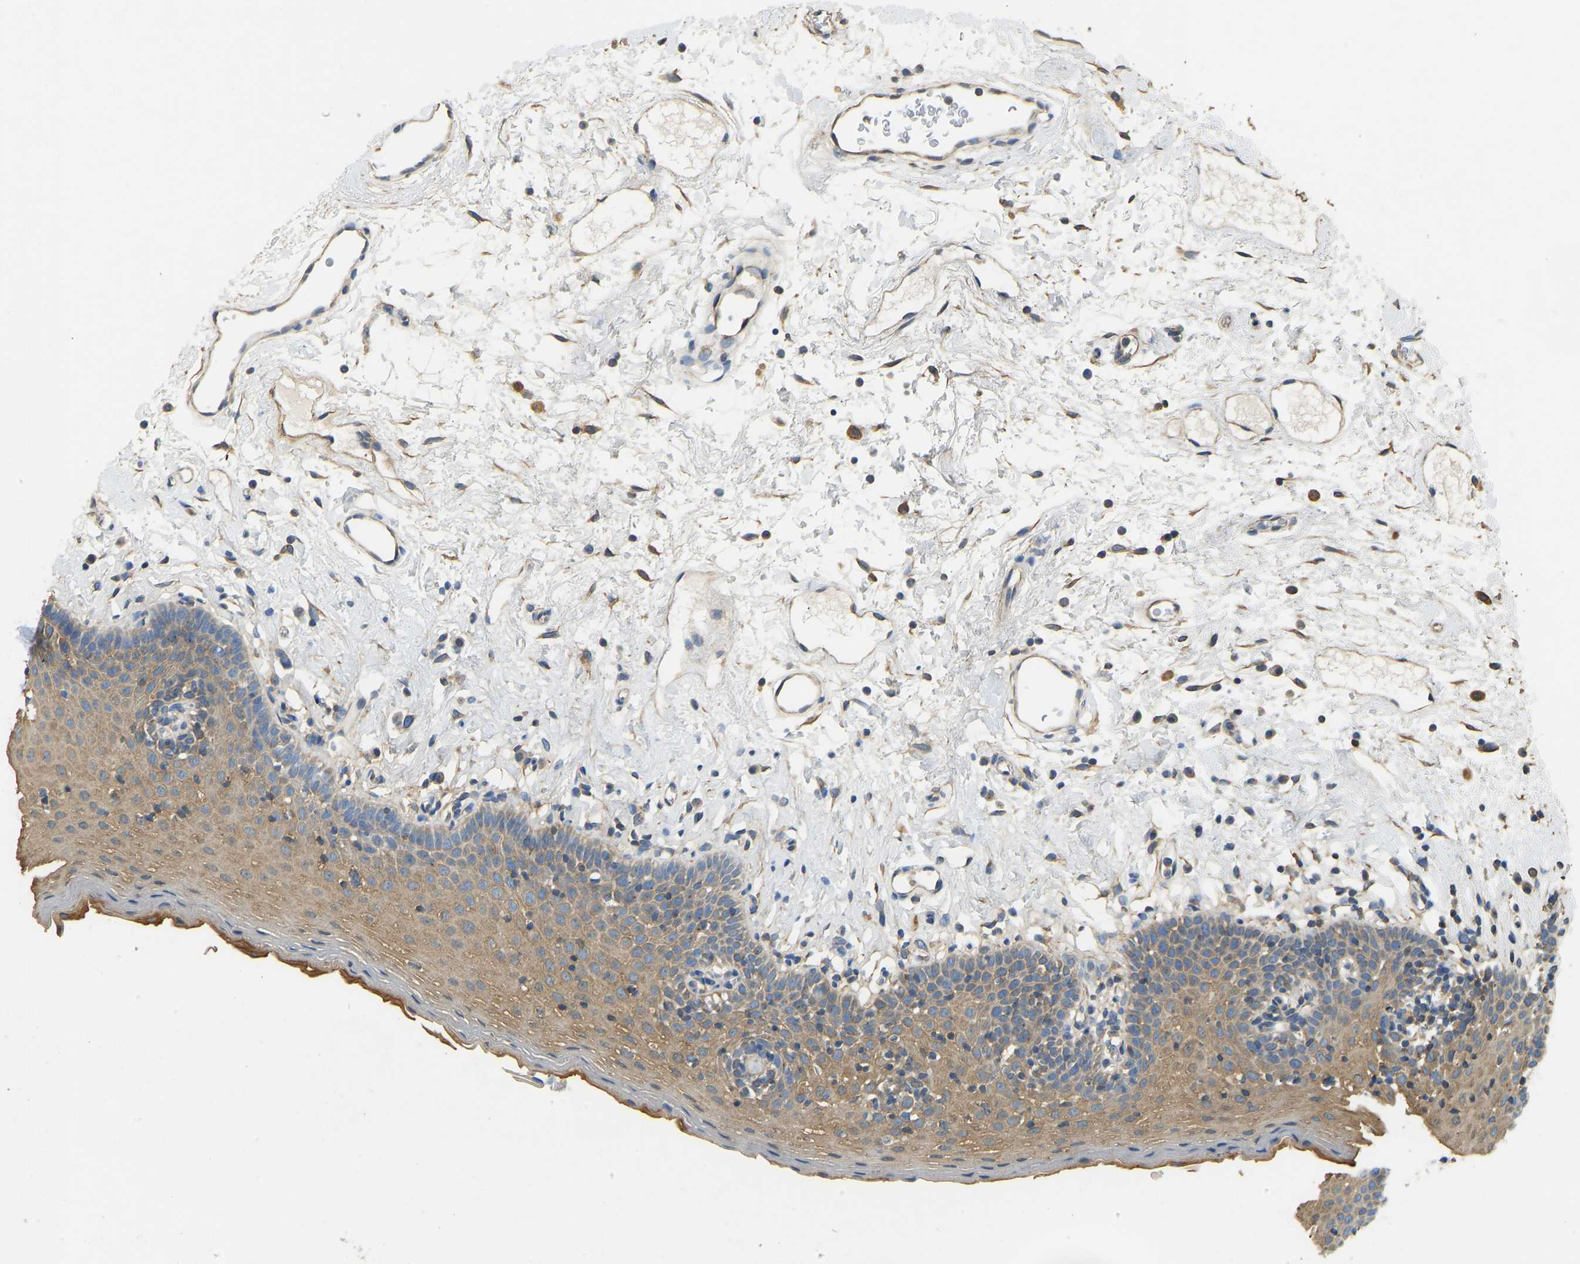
{"staining": {"intensity": "moderate", "quantity": "25%-75%", "location": "cytoplasmic/membranous"}, "tissue": "oral mucosa", "cell_type": "Squamous epithelial cells", "image_type": "normal", "snomed": [{"axis": "morphology", "description": "Normal tissue, NOS"}, {"axis": "topography", "description": "Oral tissue"}], "caption": "IHC of benign oral mucosa reveals medium levels of moderate cytoplasmic/membranous expression in about 25%-75% of squamous epithelial cells. (Stains: DAB in brown, nuclei in blue, Microscopy: brightfield microscopy at high magnification).", "gene": "TECTA", "patient": {"sex": "male", "age": 66}}